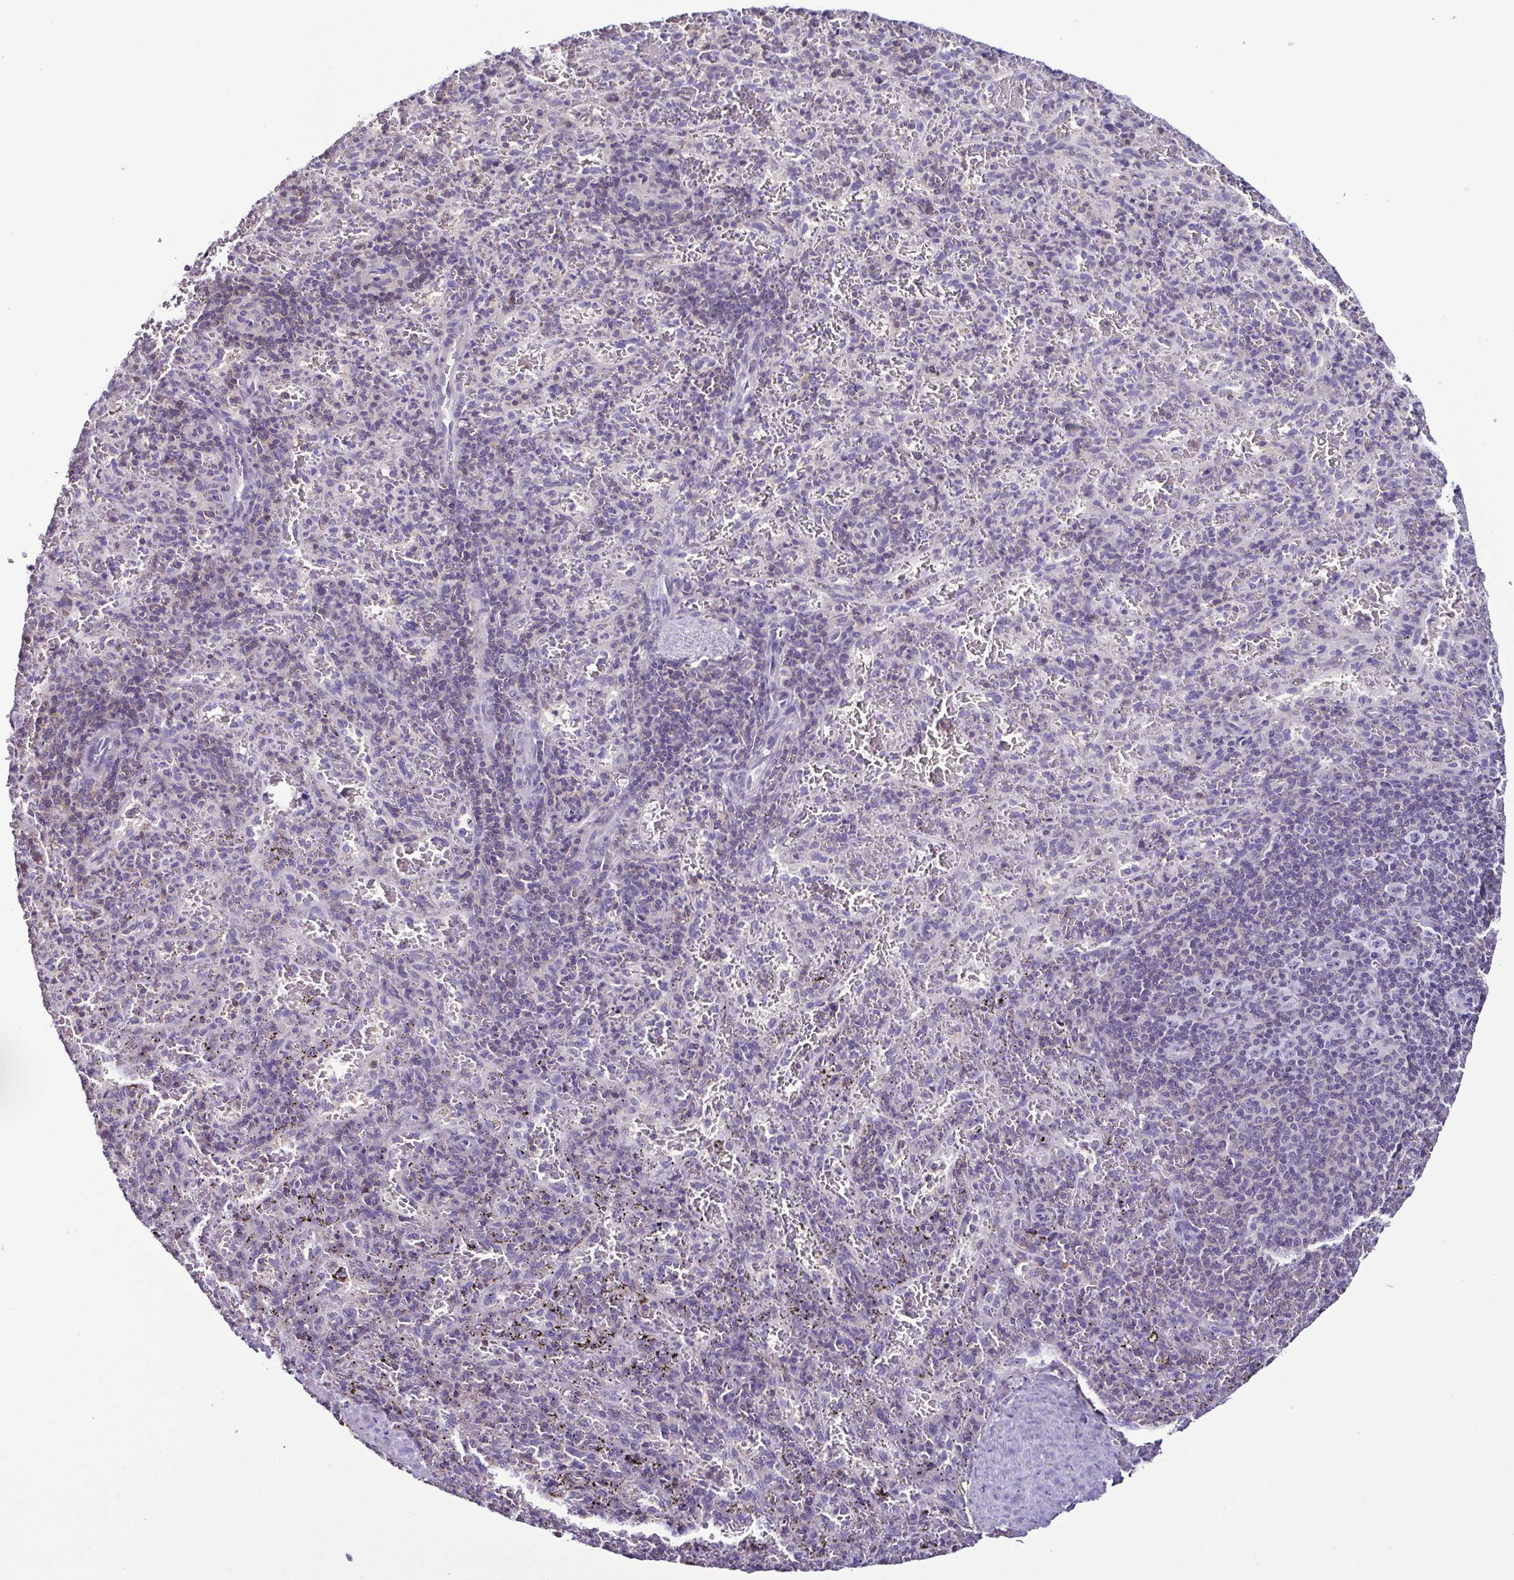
{"staining": {"intensity": "negative", "quantity": "none", "location": "none"}, "tissue": "spleen", "cell_type": "Cells in red pulp", "image_type": "normal", "snomed": [{"axis": "morphology", "description": "Normal tissue, NOS"}, {"axis": "topography", "description": "Spleen"}], "caption": "Immunohistochemistry micrograph of normal spleen: spleen stained with DAB (3,3'-diaminobenzidine) reveals no significant protein positivity in cells in red pulp.", "gene": "TNNT2", "patient": {"sex": "male", "age": 57}}